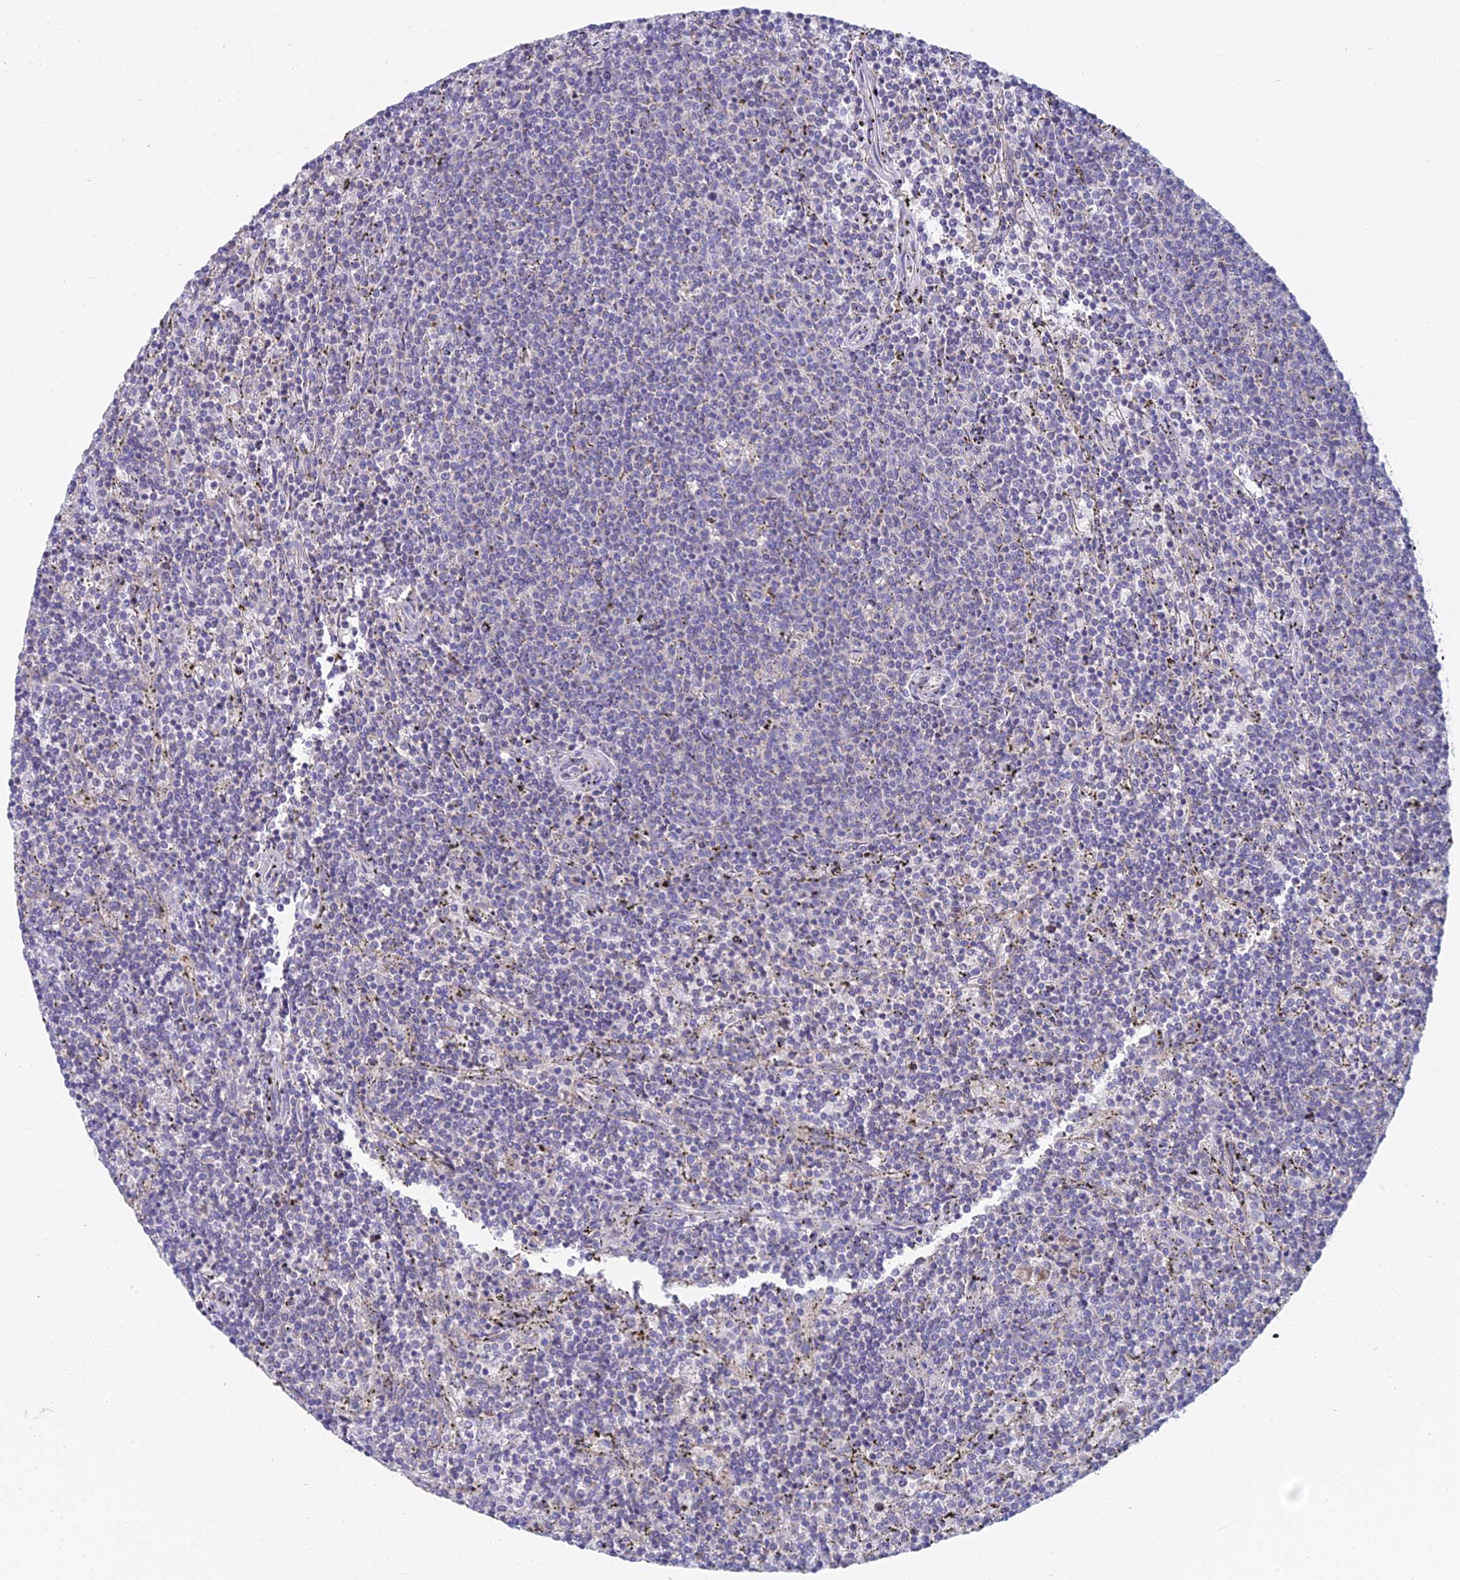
{"staining": {"intensity": "negative", "quantity": "none", "location": "none"}, "tissue": "lymphoma", "cell_type": "Tumor cells", "image_type": "cancer", "snomed": [{"axis": "morphology", "description": "Malignant lymphoma, non-Hodgkin's type, Low grade"}, {"axis": "topography", "description": "Spleen"}], "caption": "Tumor cells are negative for brown protein staining in malignant lymphoma, non-Hodgkin's type (low-grade).", "gene": "CFAP206", "patient": {"sex": "female", "age": 50}}